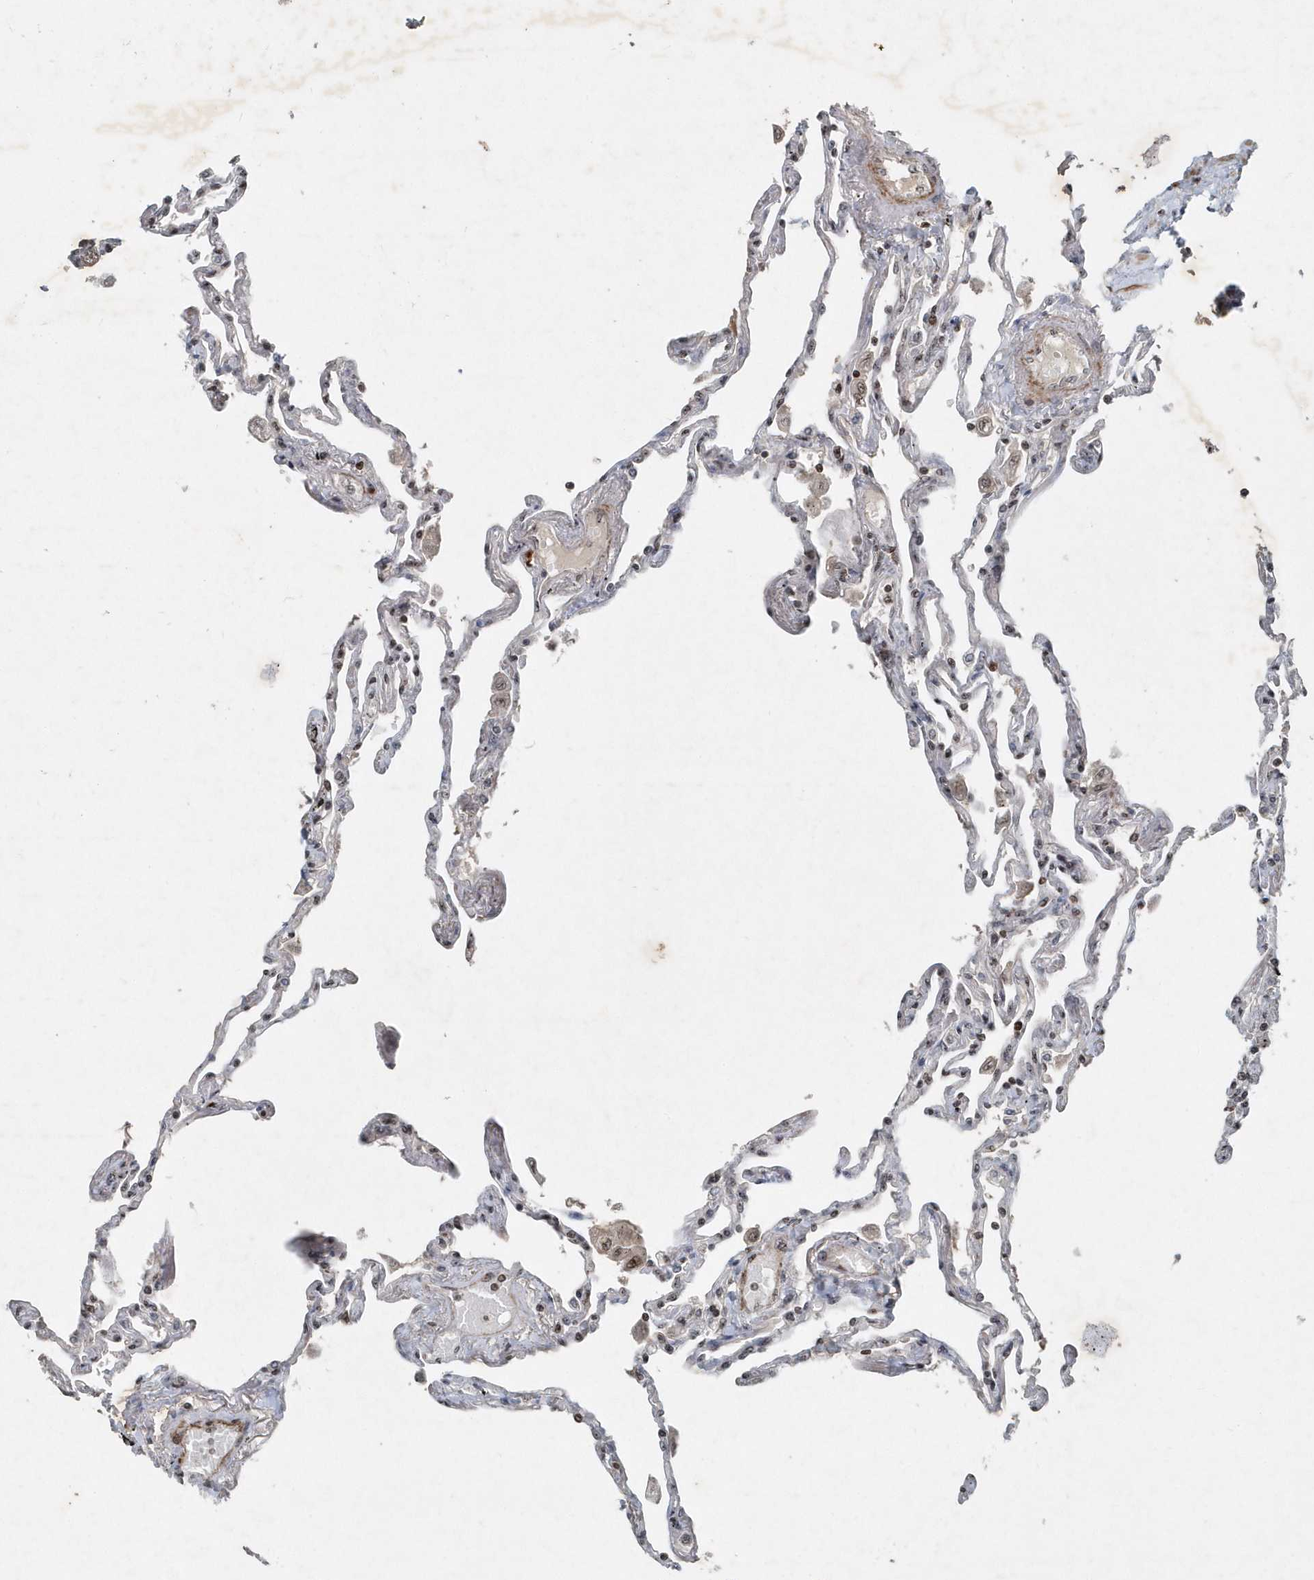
{"staining": {"intensity": "negative", "quantity": "none", "location": "none"}, "tissue": "lung", "cell_type": "Alveolar cells", "image_type": "normal", "snomed": [{"axis": "morphology", "description": "Normal tissue, NOS"}, {"axis": "topography", "description": "Lung"}], "caption": "Immunohistochemistry (IHC) histopathology image of normal lung: lung stained with DAB (3,3'-diaminobenzidine) demonstrates no significant protein positivity in alveolar cells. Brightfield microscopy of immunohistochemistry stained with DAB (brown) and hematoxylin (blue), captured at high magnification.", "gene": "QTRT2", "patient": {"sex": "female", "age": 67}}